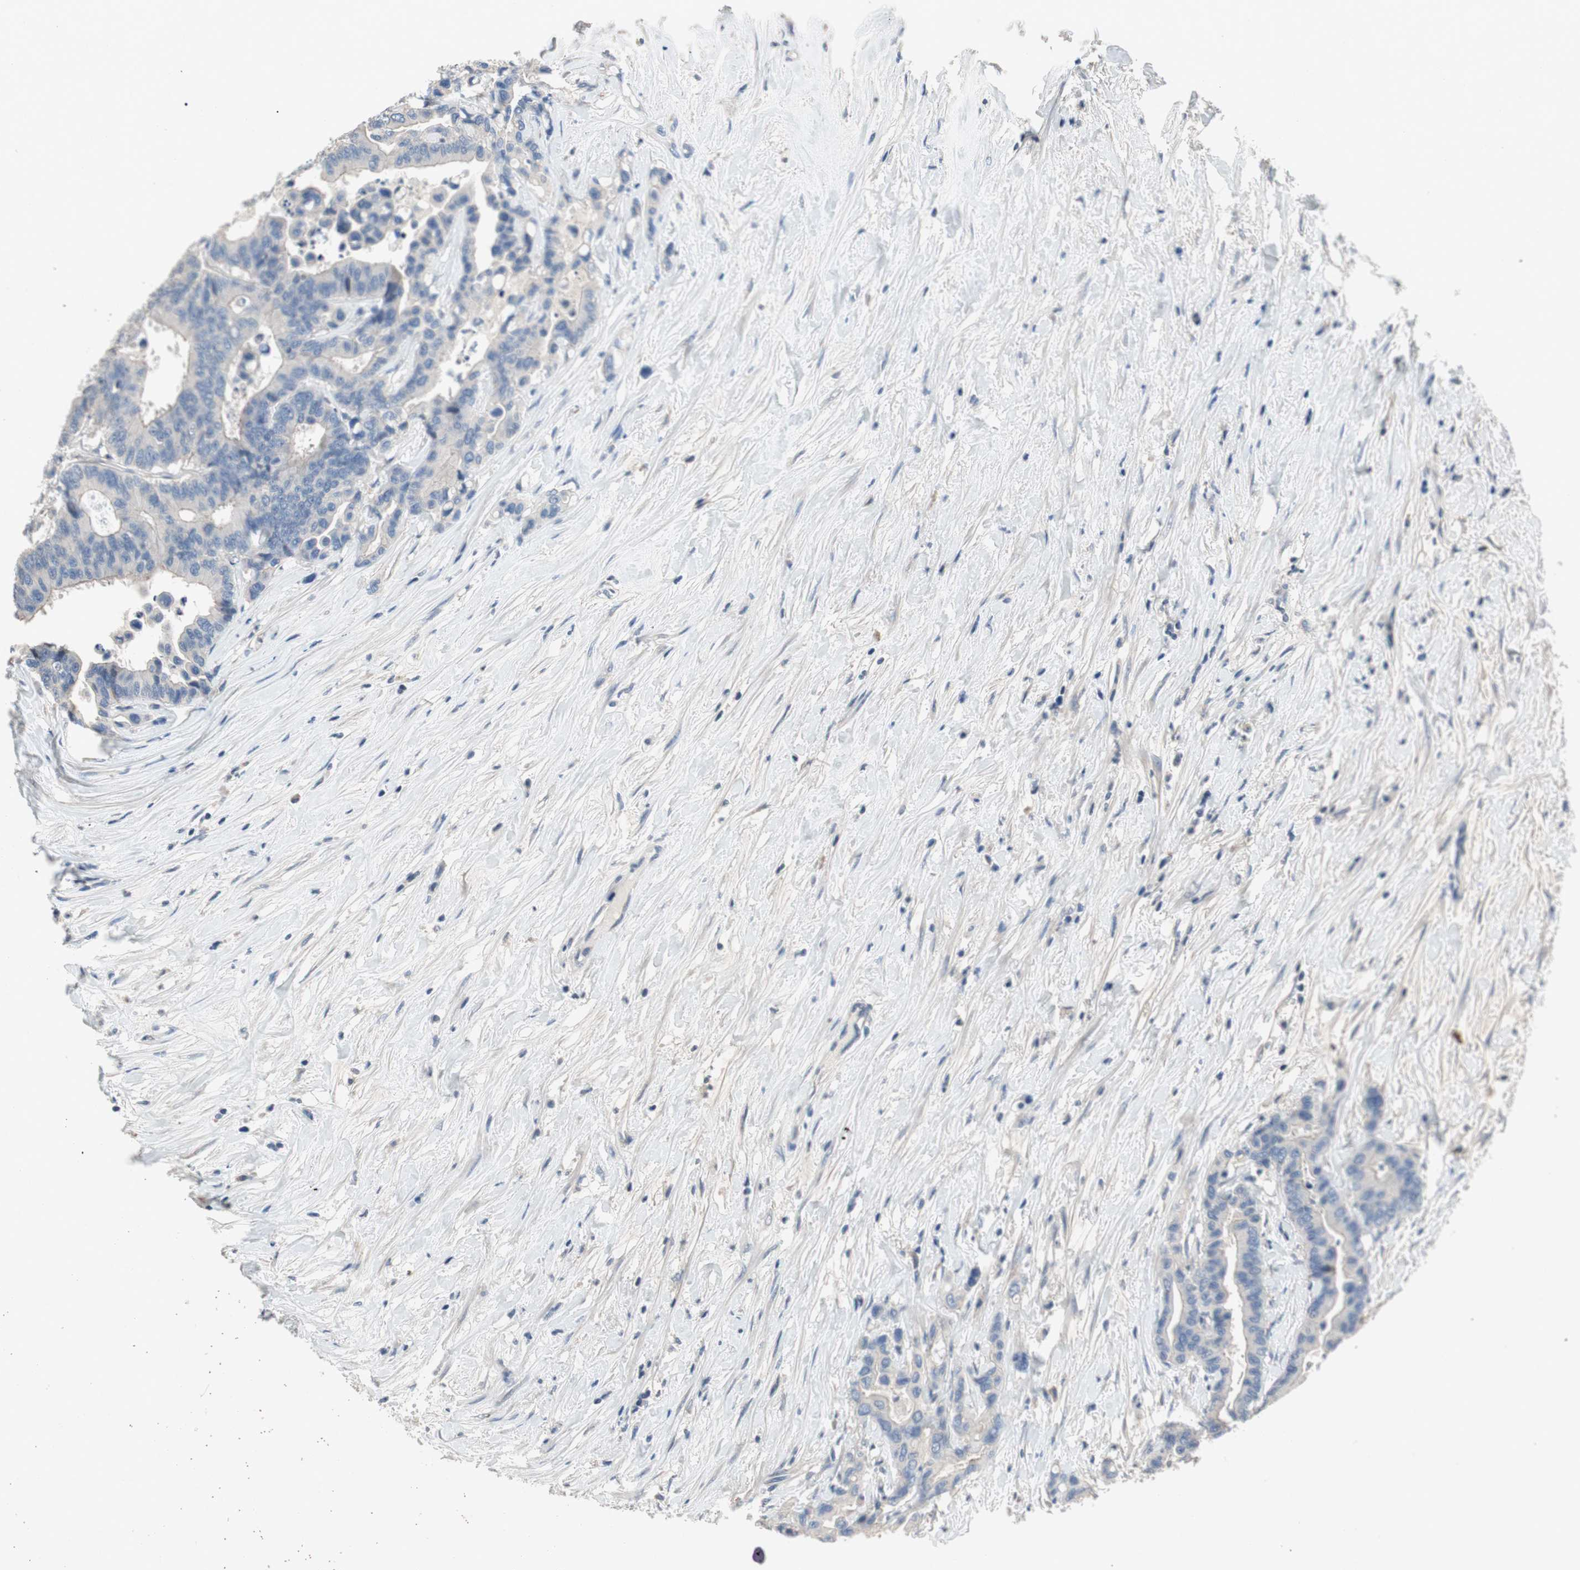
{"staining": {"intensity": "negative", "quantity": "none", "location": "none"}, "tissue": "colorectal cancer", "cell_type": "Tumor cells", "image_type": "cancer", "snomed": [{"axis": "morphology", "description": "Normal tissue, NOS"}, {"axis": "morphology", "description": "Adenocarcinoma, NOS"}, {"axis": "topography", "description": "Colon"}], "caption": "Immunohistochemistry image of neoplastic tissue: colorectal cancer (adenocarcinoma) stained with DAB displays no significant protein staining in tumor cells.", "gene": "ALPL", "patient": {"sex": "male", "age": 82}}